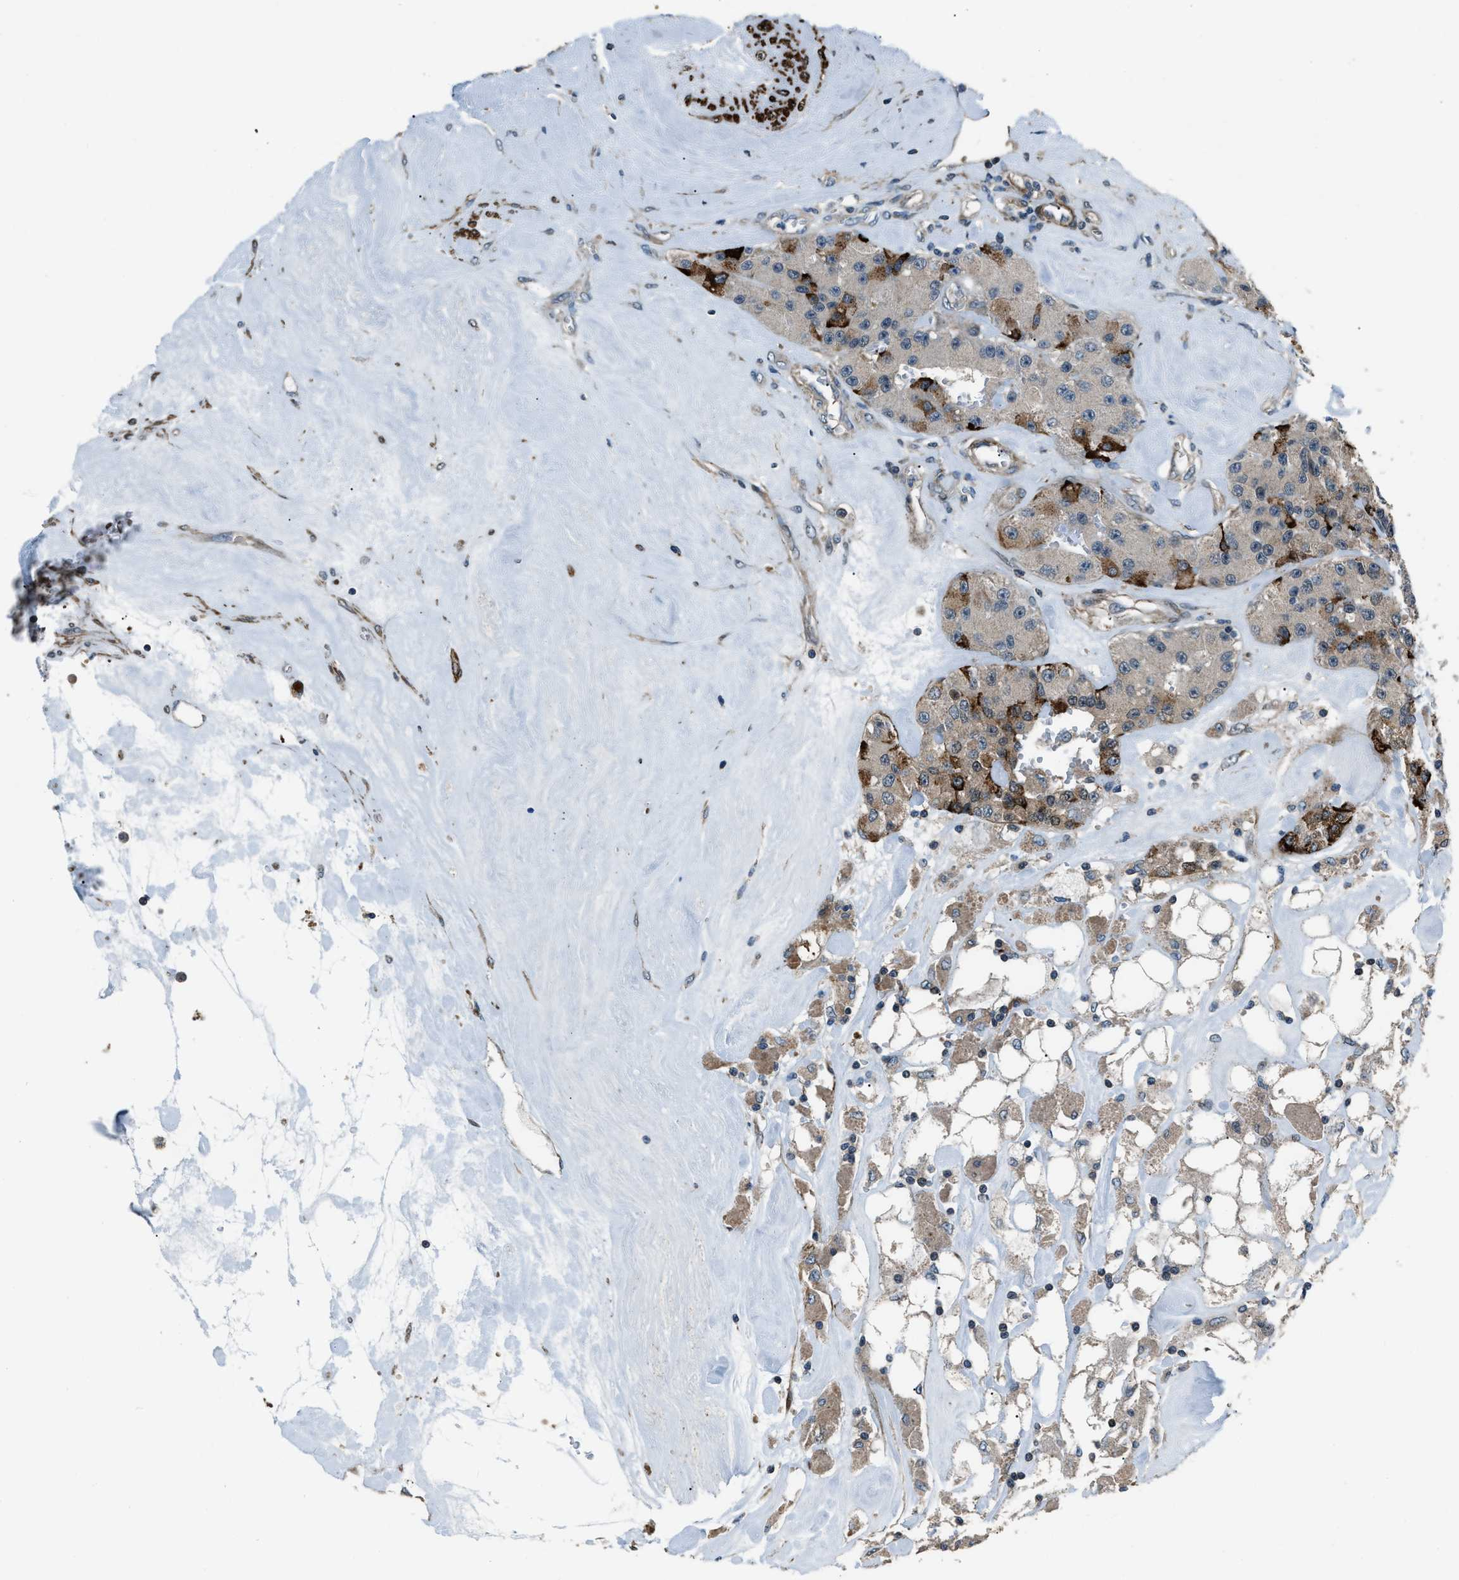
{"staining": {"intensity": "strong", "quantity": "25%-75%", "location": "cytoplasmic/membranous"}, "tissue": "carcinoid", "cell_type": "Tumor cells", "image_type": "cancer", "snomed": [{"axis": "morphology", "description": "Carcinoid, malignant, NOS"}, {"axis": "topography", "description": "Pancreas"}], "caption": "A micrograph of carcinoid stained for a protein reveals strong cytoplasmic/membranous brown staining in tumor cells. The staining is performed using DAB (3,3'-diaminobenzidine) brown chromogen to label protein expression. The nuclei are counter-stained blue using hematoxylin.", "gene": "NUDCD3", "patient": {"sex": "male", "age": 41}}